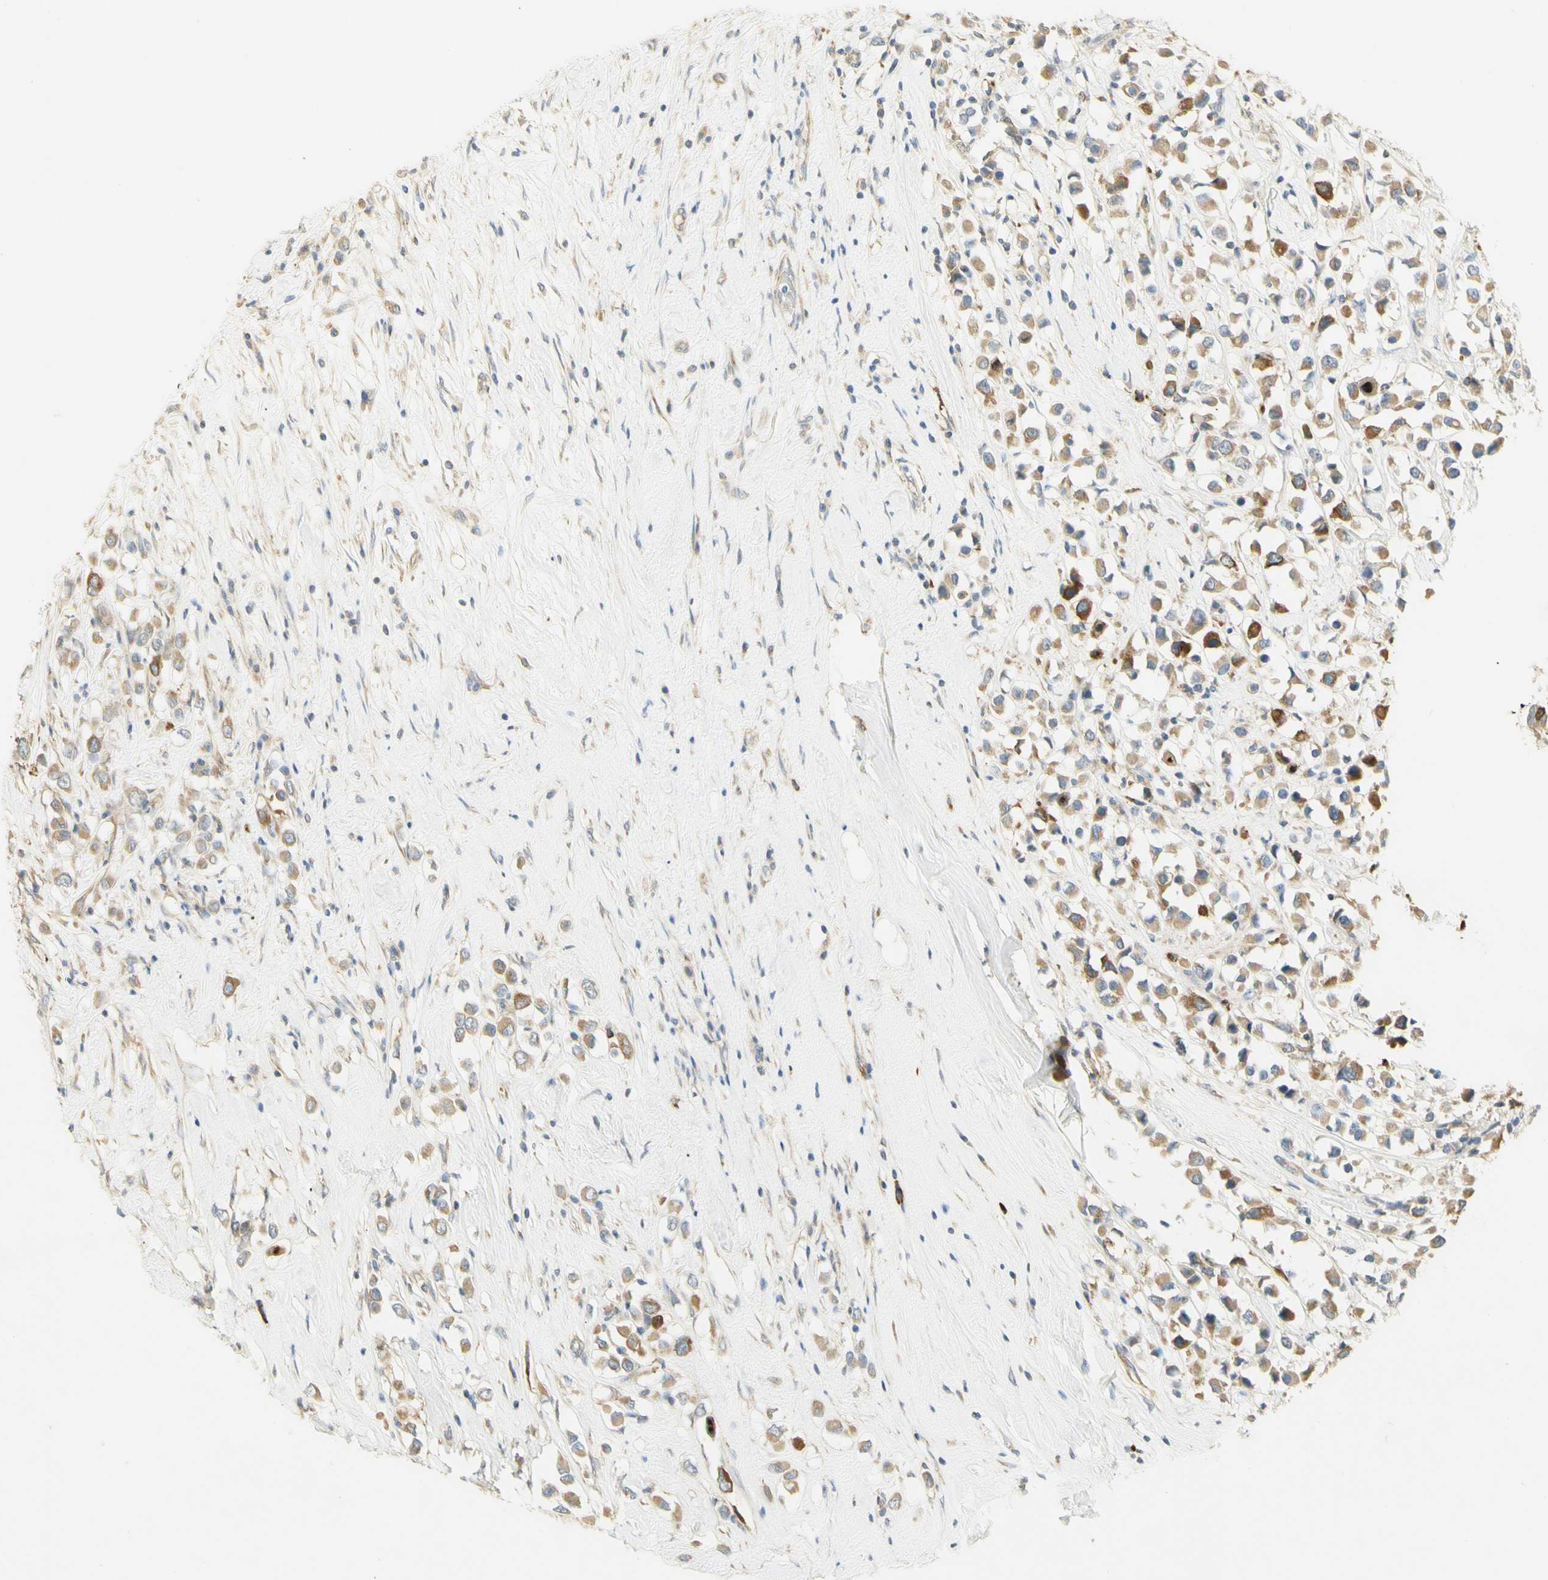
{"staining": {"intensity": "moderate", "quantity": ">75%", "location": "cytoplasmic/membranous"}, "tissue": "breast cancer", "cell_type": "Tumor cells", "image_type": "cancer", "snomed": [{"axis": "morphology", "description": "Duct carcinoma"}, {"axis": "topography", "description": "Breast"}], "caption": "Breast cancer stained with immunohistochemistry demonstrates moderate cytoplasmic/membranous expression in about >75% of tumor cells. Immunohistochemistry (ihc) stains the protein in brown and the nuclei are stained blue.", "gene": "KIF11", "patient": {"sex": "female", "age": 61}}